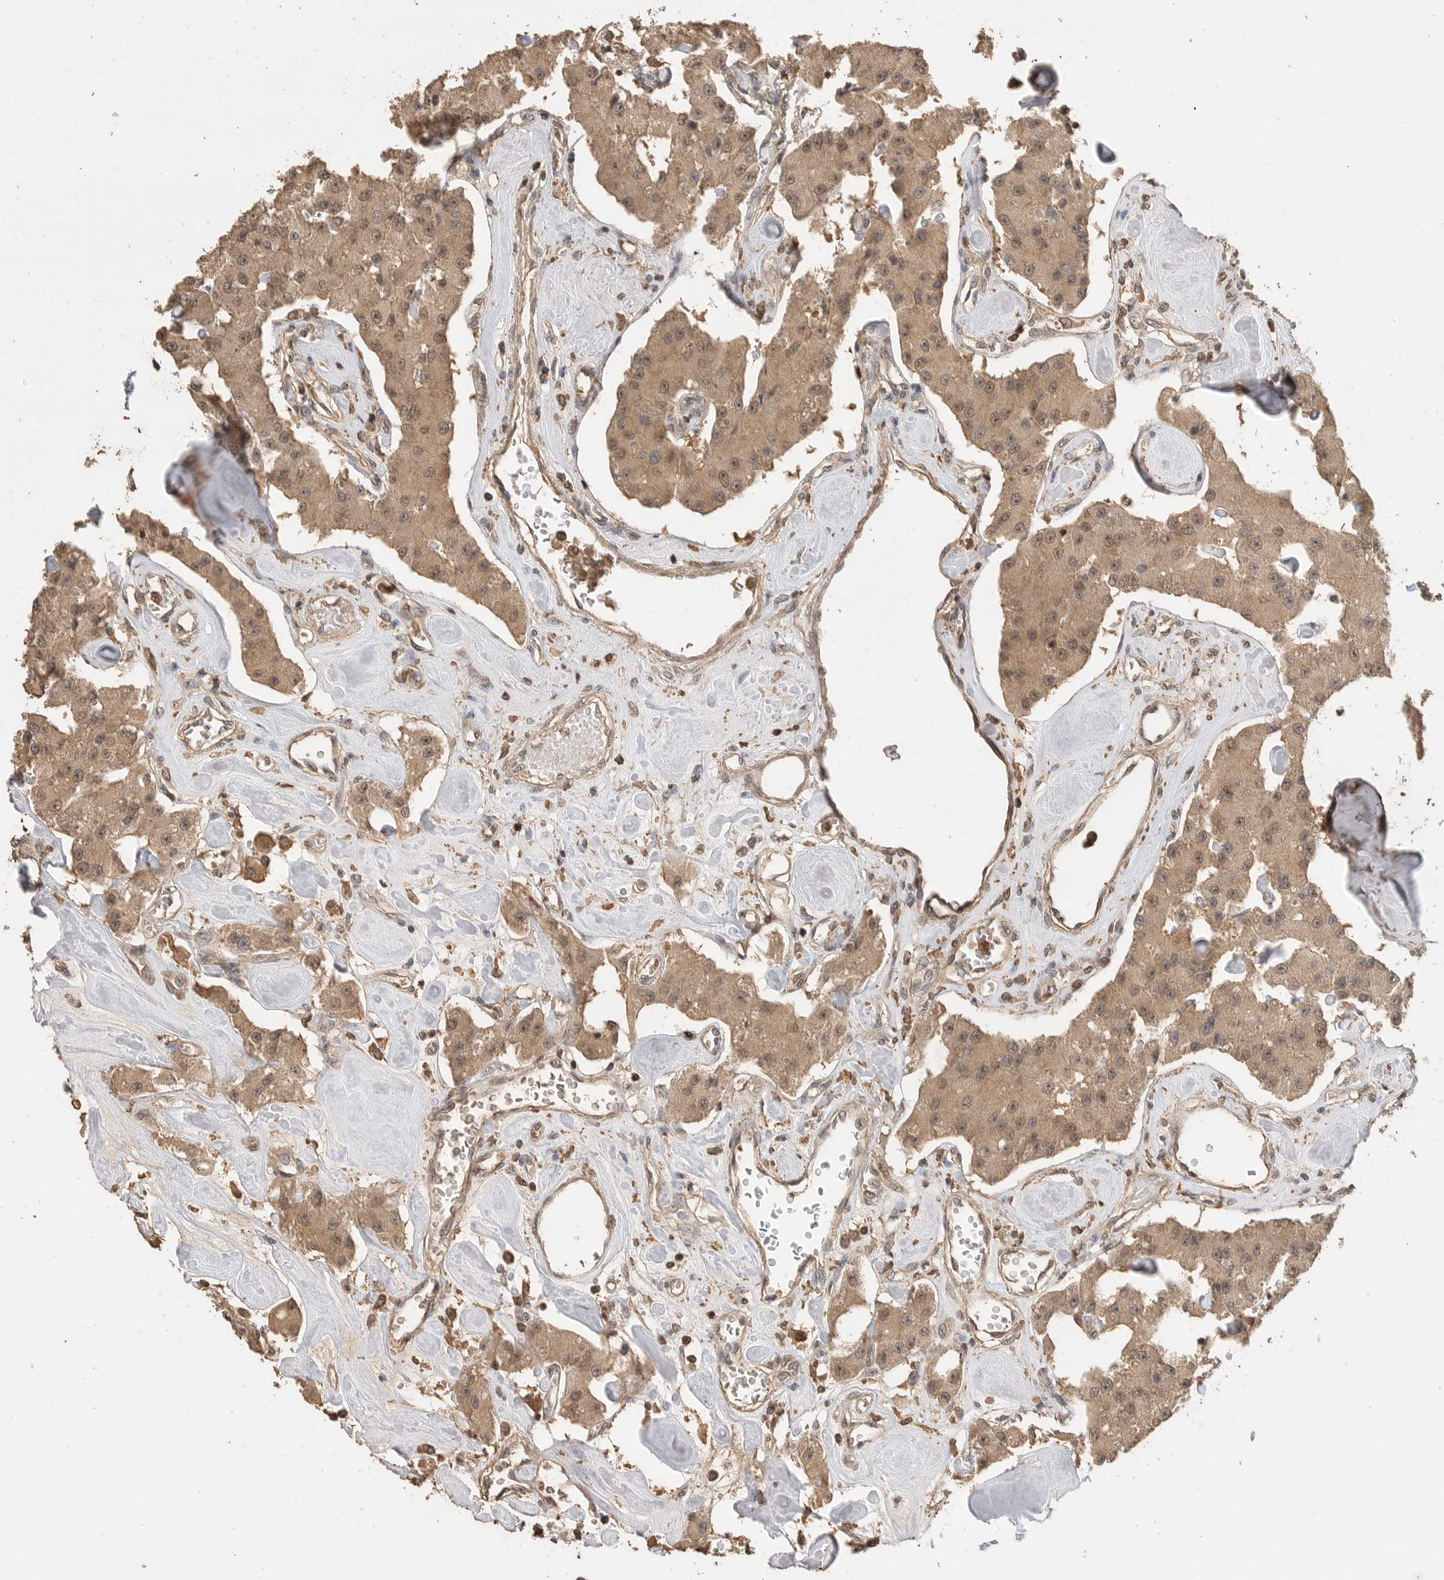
{"staining": {"intensity": "moderate", "quantity": ">75%", "location": "cytoplasmic/membranous,nuclear"}, "tissue": "carcinoid", "cell_type": "Tumor cells", "image_type": "cancer", "snomed": [{"axis": "morphology", "description": "Carcinoid, malignant, NOS"}, {"axis": "topography", "description": "Pancreas"}], "caption": "Protein expression analysis of human carcinoid (malignant) reveals moderate cytoplasmic/membranous and nuclear staining in about >75% of tumor cells.", "gene": "MAP2K1", "patient": {"sex": "male", "age": 41}}